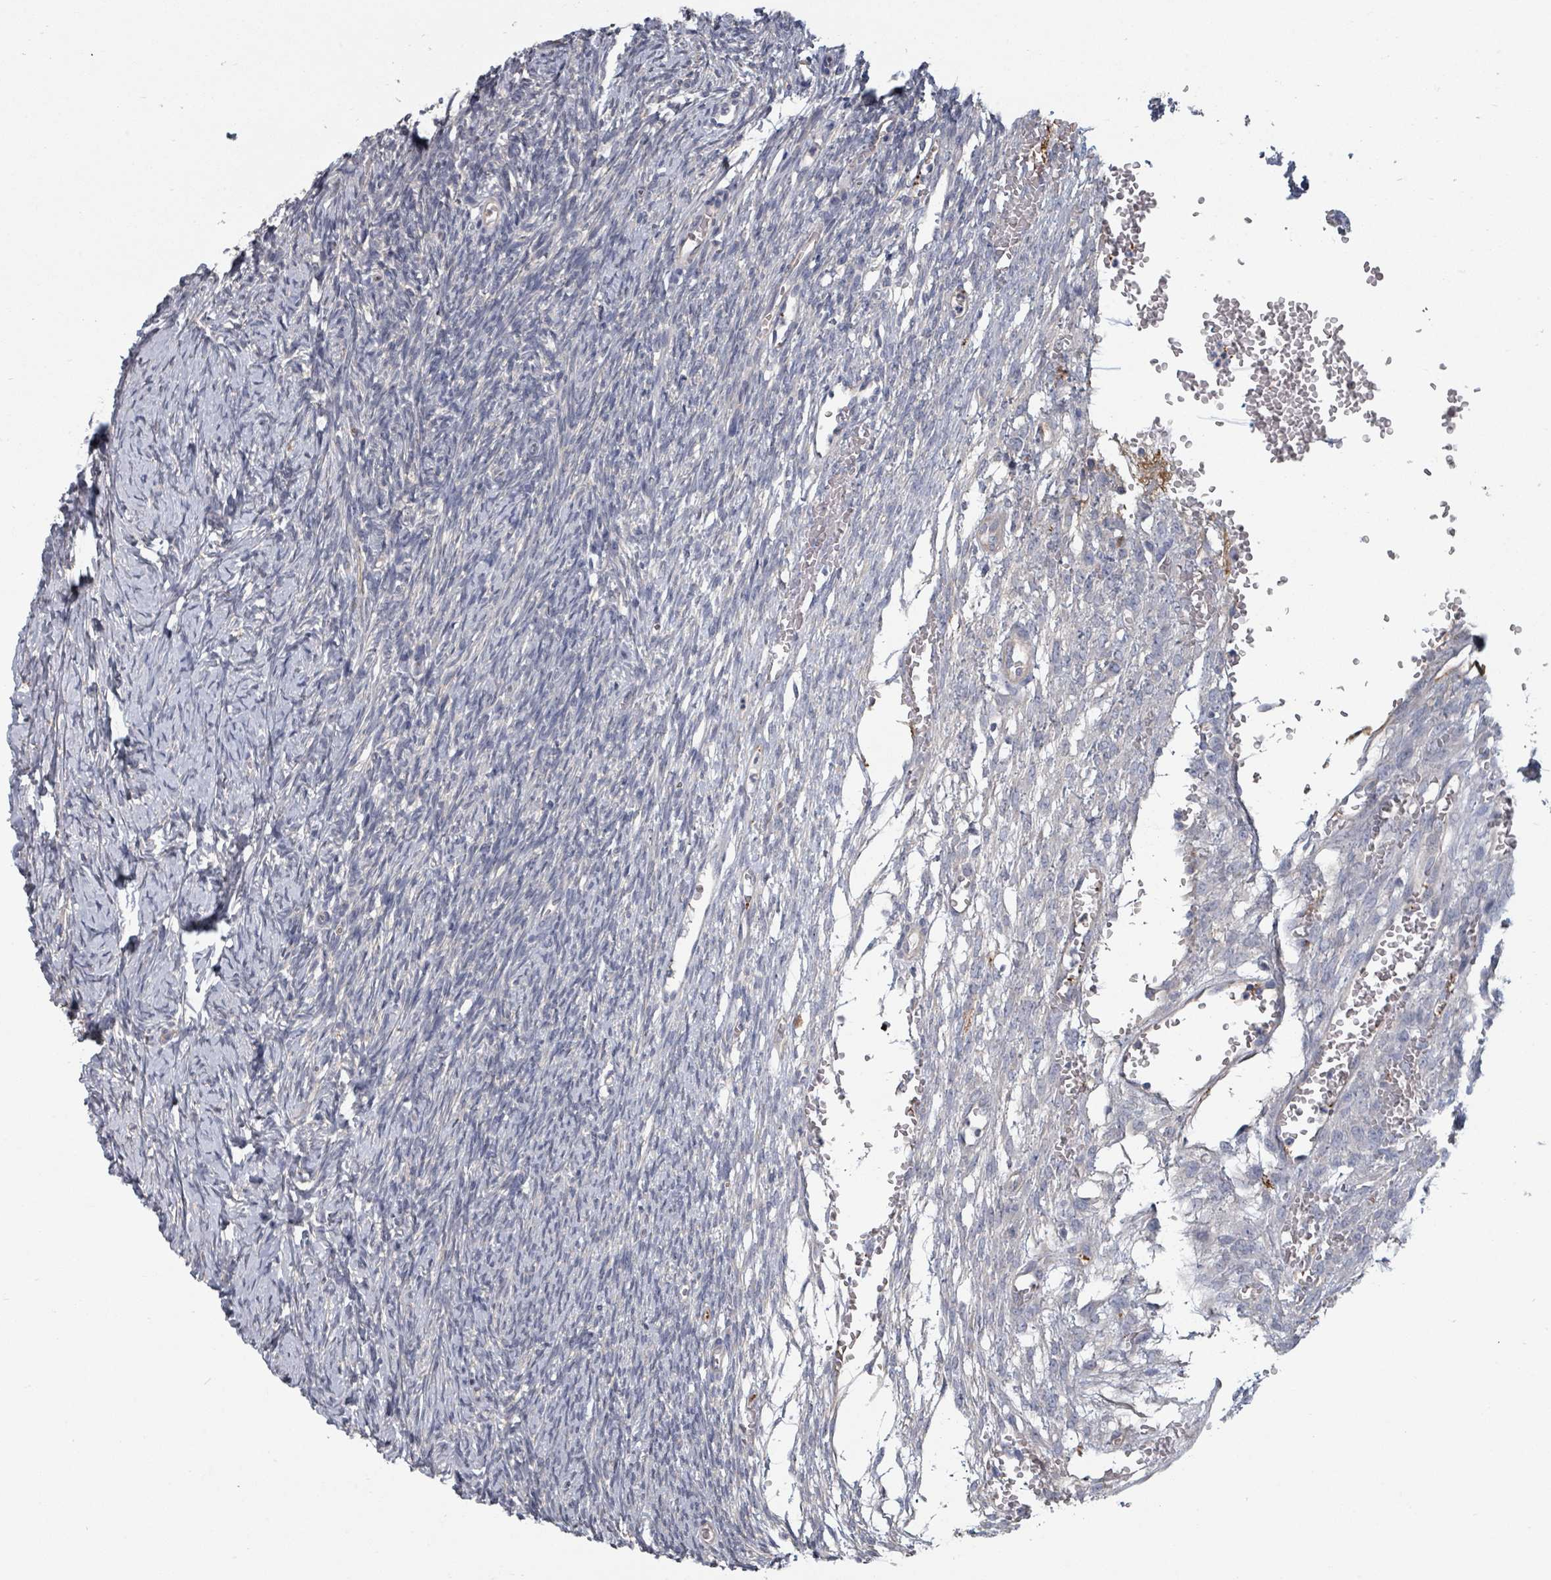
{"staining": {"intensity": "negative", "quantity": "none", "location": "none"}, "tissue": "ovary", "cell_type": "Ovarian stroma cells", "image_type": "normal", "snomed": [{"axis": "morphology", "description": "Normal tissue, NOS"}, {"axis": "topography", "description": "Ovary"}], "caption": "High power microscopy histopathology image of an immunohistochemistry image of normal ovary, revealing no significant positivity in ovarian stroma cells.", "gene": "PLAUR", "patient": {"sex": "female", "age": 39}}